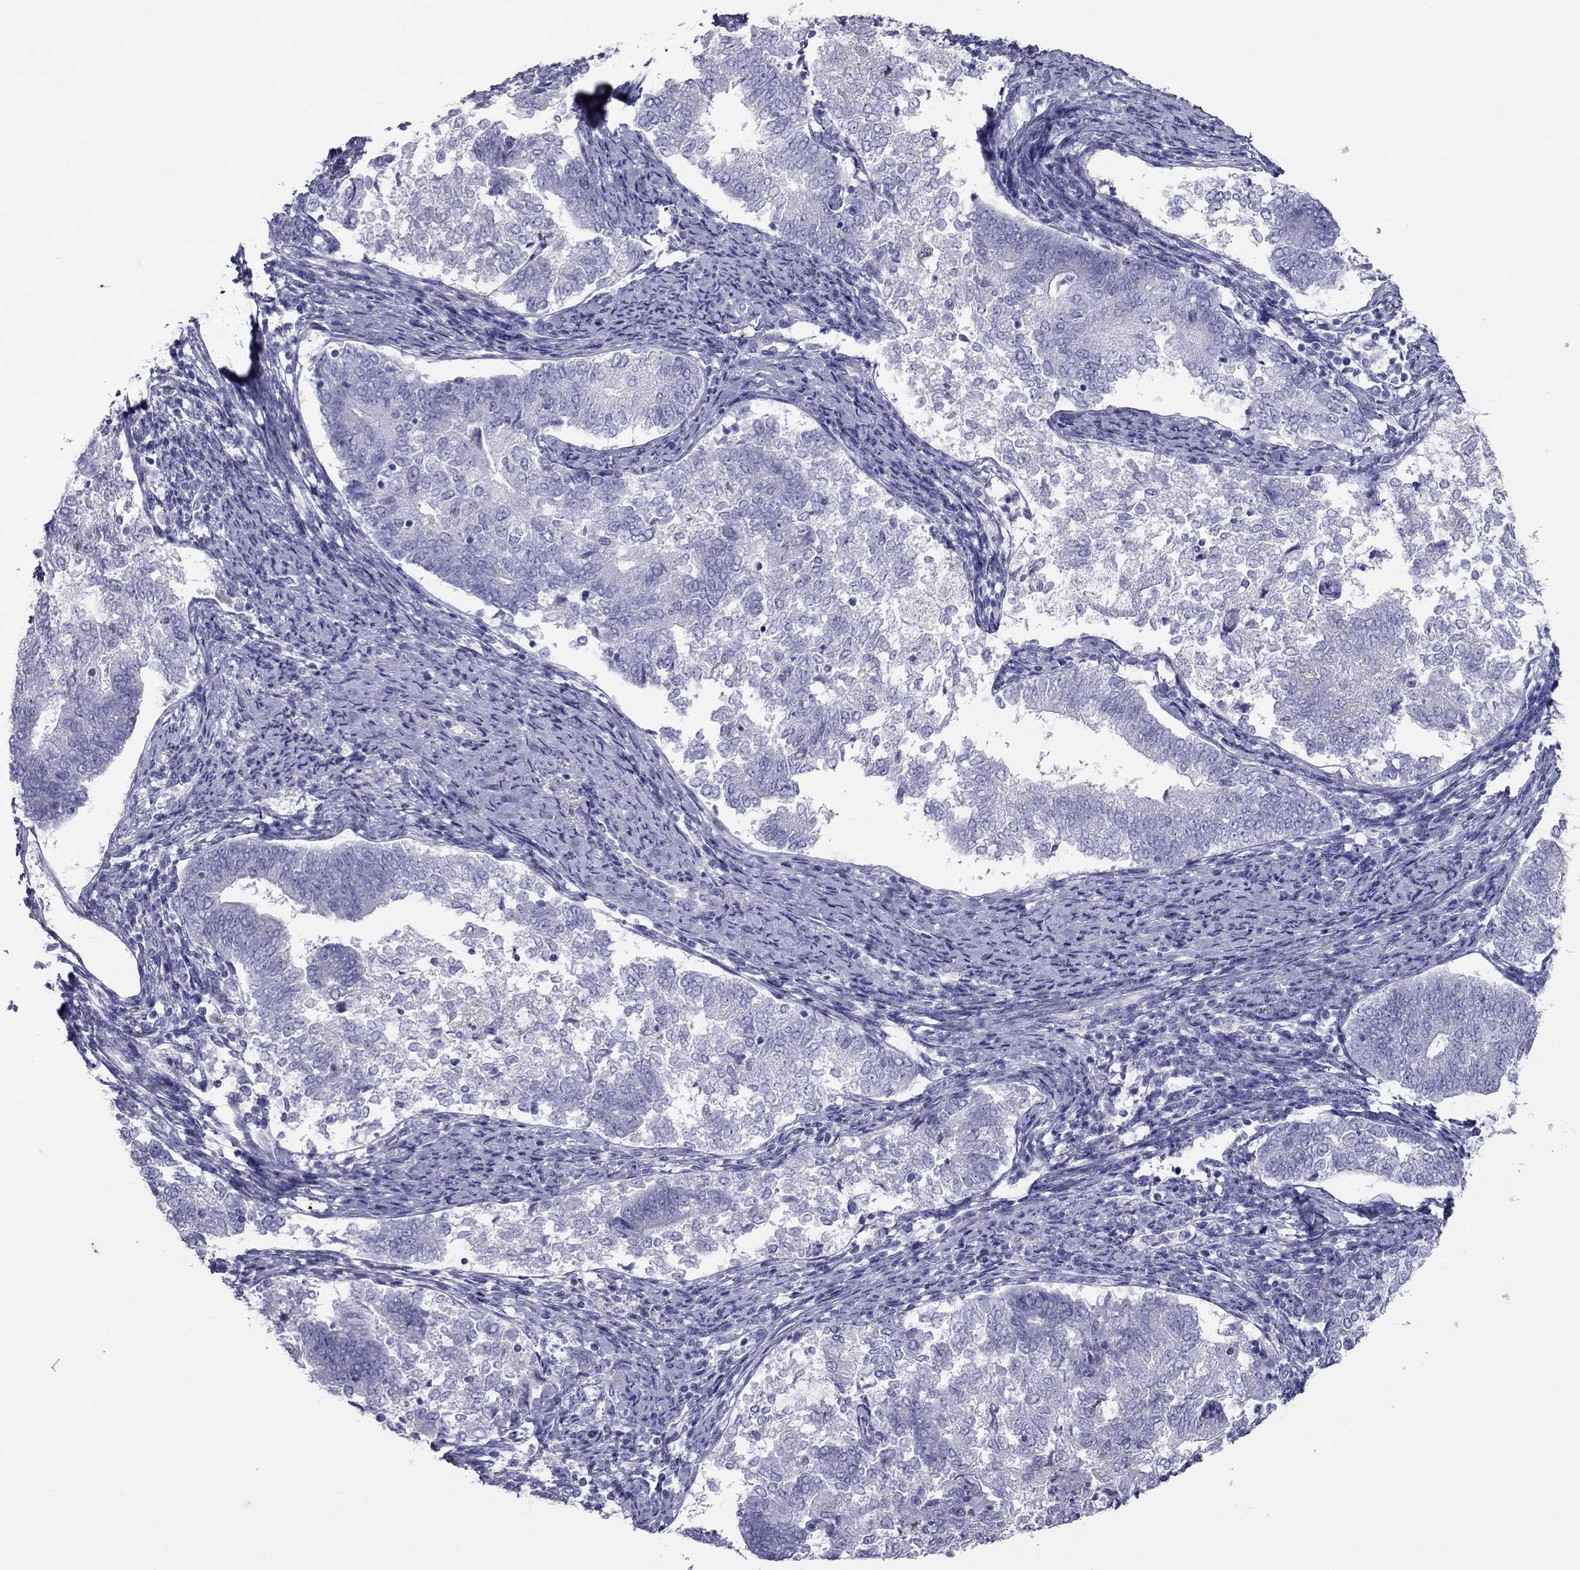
{"staining": {"intensity": "negative", "quantity": "none", "location": "none"}, "tissue": "endometrial cancer", "cell_type": "Tumor cells", "image_type": "cancer", "snomed": [{"axis": "morphology", "description": "Adenocarcinoma, NOS"}, {"axis": "topography", "description": "Endometrium"}], "caption": "IHC image of neoplastic tissue: human adenocarcinoma (endometrial) stained with DAB (3,3'-diaminobenzidine) shows no significant protein positivity in tumor cells.", "gene": "MAEL", "patient": {"sex": "female", "age": 65}}